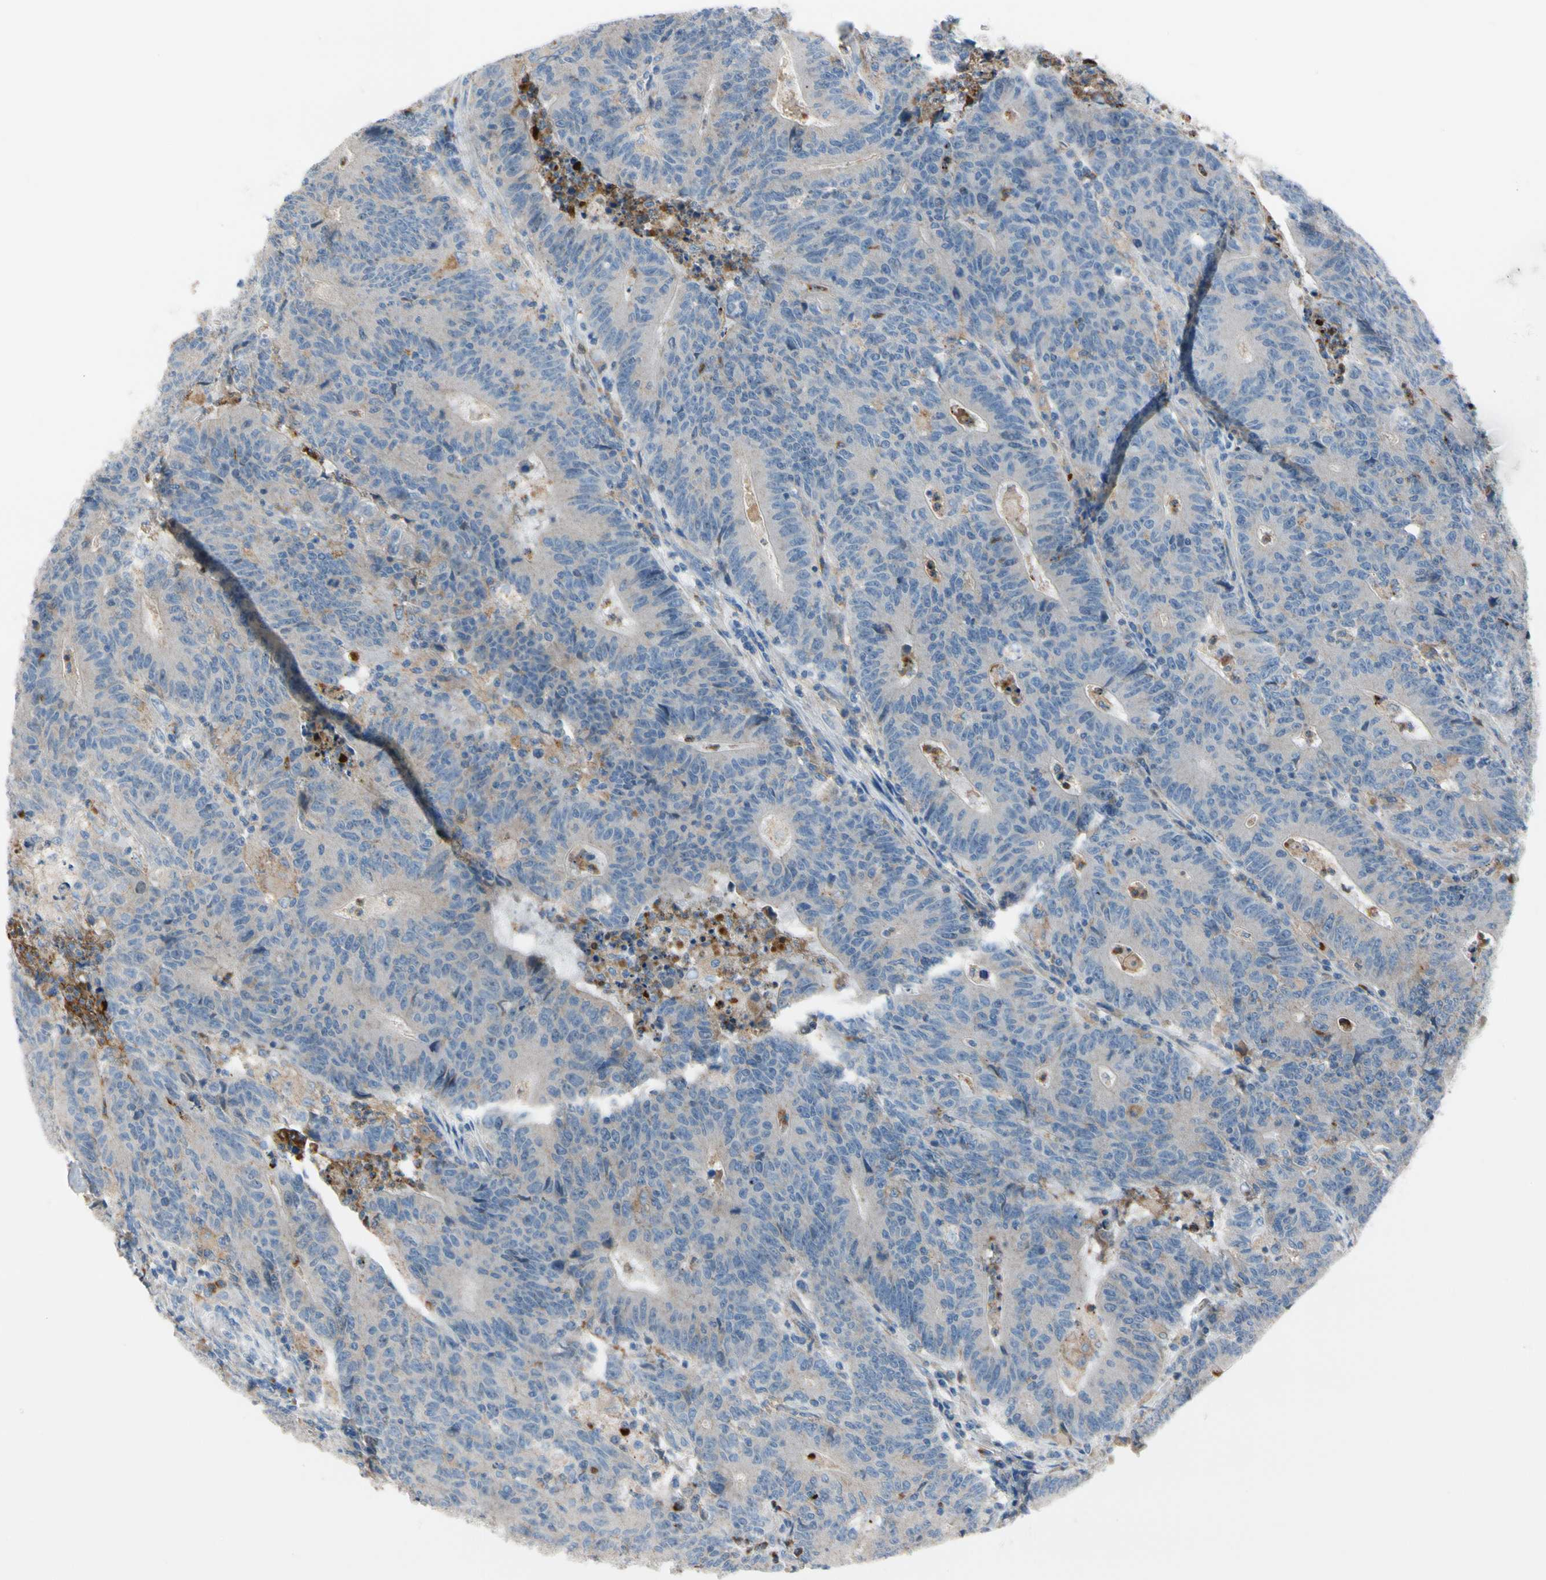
{"staining": {"intensity": "negative", "quantity": "none", "location": "none"}, "tissue": "colorectal cancer", "cell_type": "Tumor cells", "image_type": "cancer", "snomed": [{"axis": "morphology", "description": "Normal tissue, NOS"}, {"axis": "morphology", "description": "Adenocarcinoma, NOS"}, {"axis": "topography", "description": "Colon"}], "caption": "An image of adenocarcinoma (colorectal) stained for a protein demonstrates no brown staining in tumor cells. The staining was performed using DAB to visualize the protein expression in brown, while the nuclei were stained in blue with hematoxylin (Magnification: 20x).", "gene": "HJURP", "patient": {"sex": "female", "age": 75}}